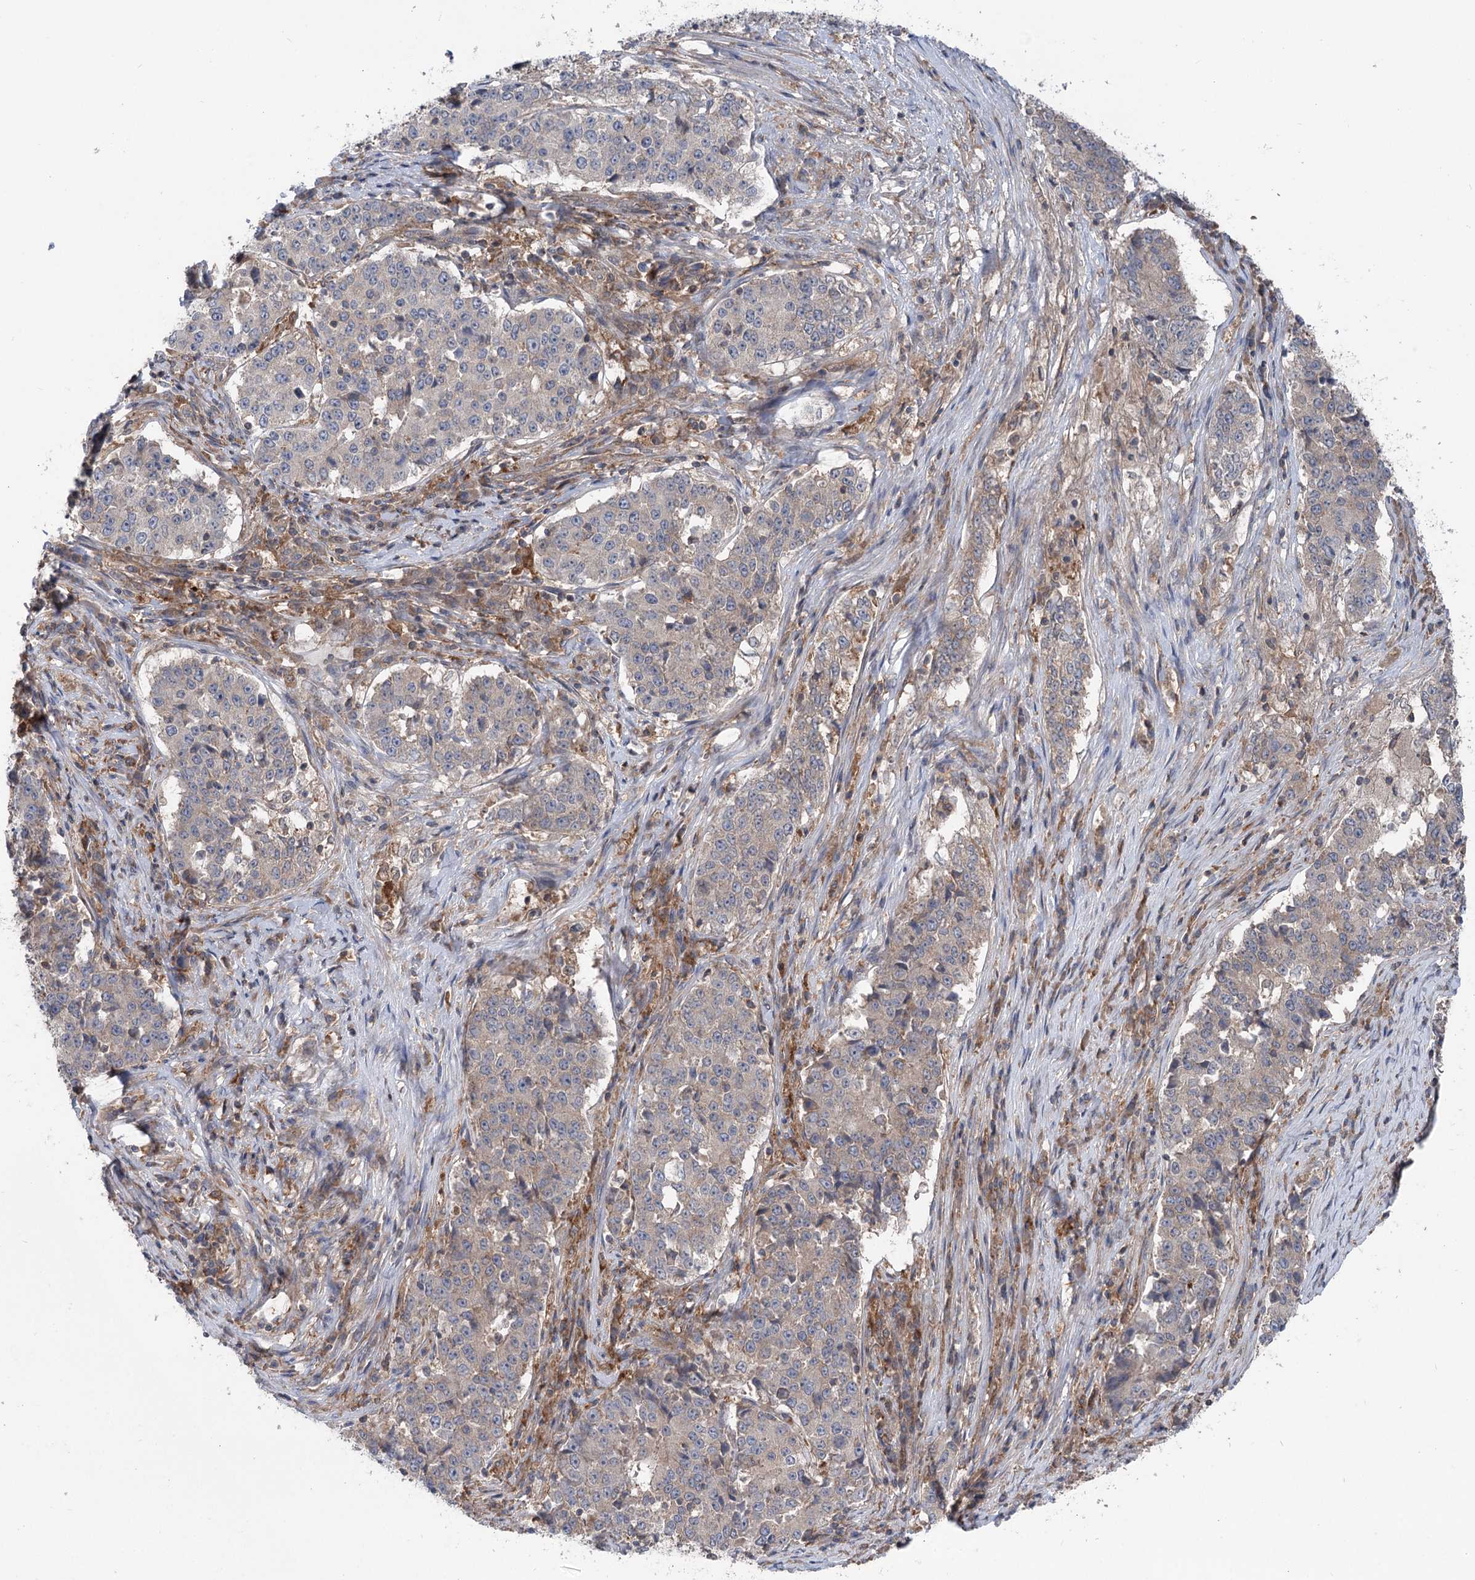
{"staining": {"intensity": "negative", "quantity": "none", "location": "none"}, "tissue": "stomach cancer", "cell_type": "Tumor cells", "image_type": "cancer", "snomed": [{"axis": "morphology", "description": "Adenocarcinoma, NOS"}, {"axis": "topography", "description": "Stomach"}], "caption": "Immunohistochemical staining of human stomach adenocarcinoma displays no significant staining in tumor cells.", "gene": "PPP1R21", "patient": {"sex": "male", "age": 59}}